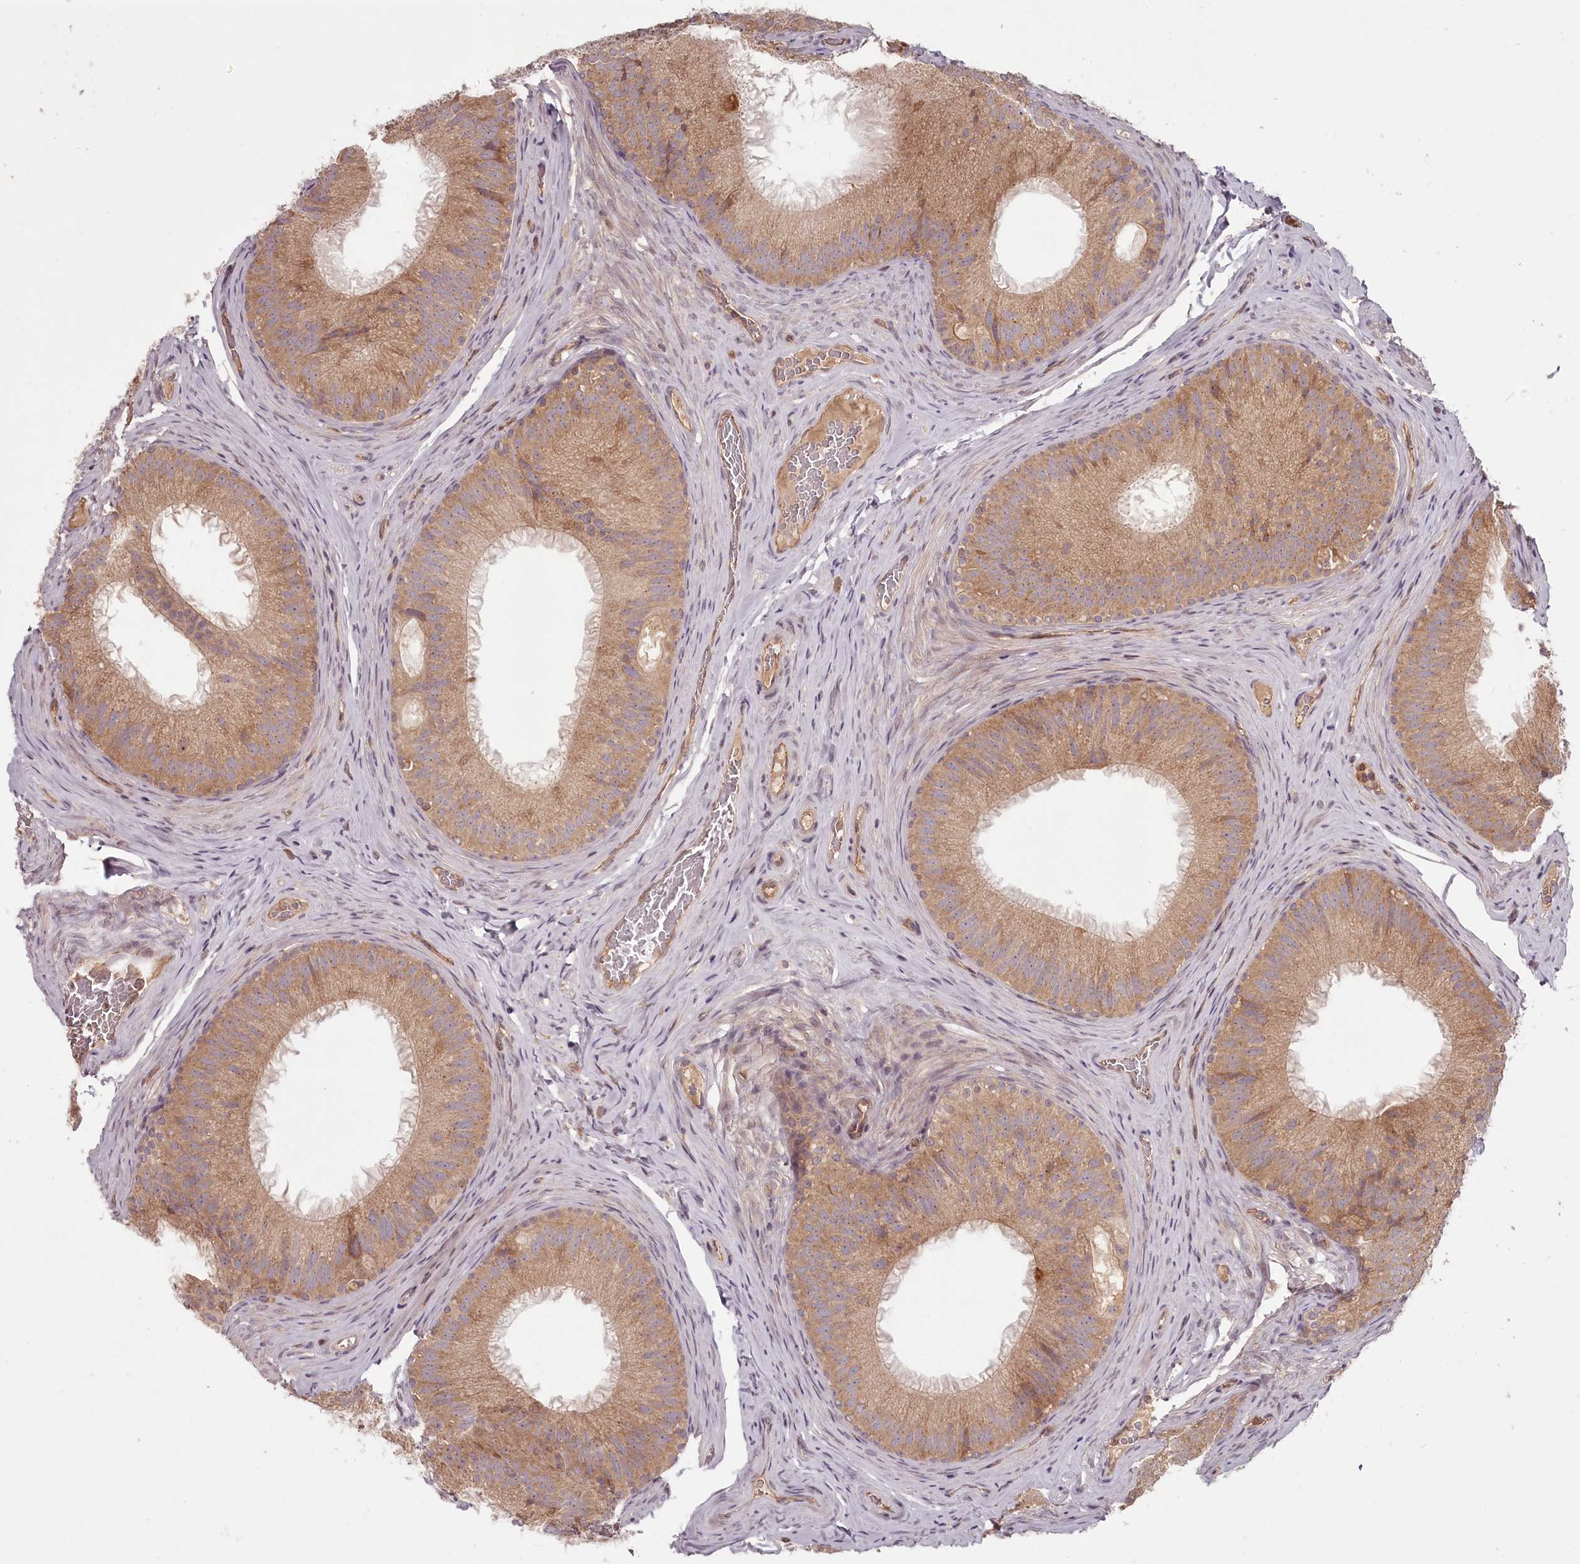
{"staining": {"intensity": "moderate", "quantity": ">75%", "location": "cytoplasmic/membranous"}, "tissue": "epididymis", "cell_type": "Glandular cells", "image_type": "normal", "snomed": [{"axis": "morphology", "description": "Normal tissue, NOS"}, {"axis": "topography", "description": "Epididymis"}], "caption": "This image reveals immunohistochemistry (IHC) staining of unremarkable epididymis, with medium moderate cytoplasmic/membranous positivity in about >75% of glandular cells.", "gene": "TMIE", "patient": {"sex": "male", "age": 34}}